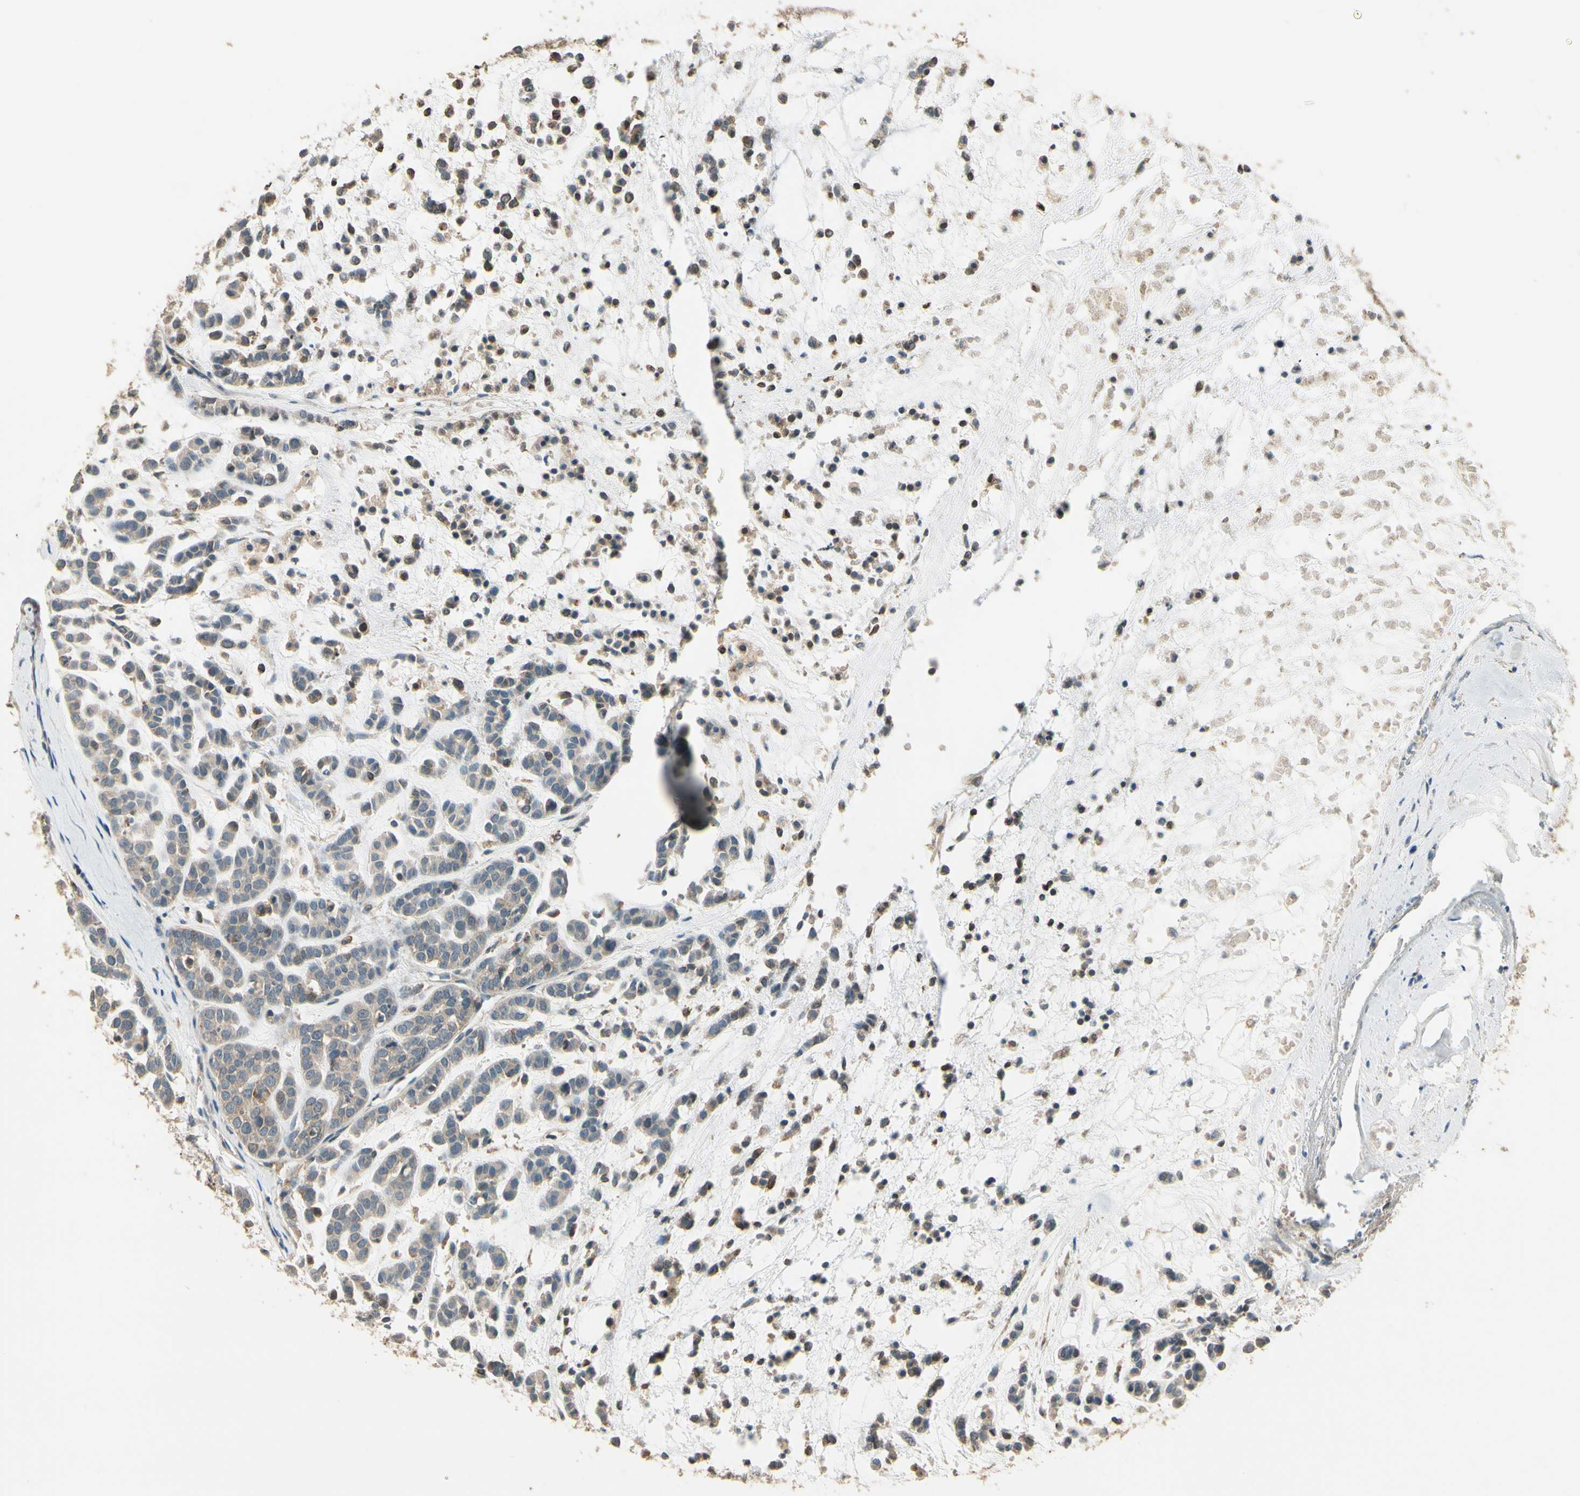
{"staining": {"intensity": "weak", "quantity": ">75%", "location": "cytoplasmic/membranous"}, "tissue": "head and neck cancer", "cell_type": "Tumor cells", "image_type": "cancer", "snomed": [{"axis": "morphology", "description": "Adenocarcinoma, NOS"}, {"axis": "morphology", "description": "Adenoma, NOS"}, {"axis": "topography", "description": "Head-Neck"}], "caption": "The photomicrograph exhibits a brown stain indicating the presence of a protein in the cytoplasmic/membranous of tumor cells in head and neck cancer. (IHC, brightfield microscopy, high magnification).", "gene": "PLXNA1", "patient": {"sex": "female", "age": 55}}